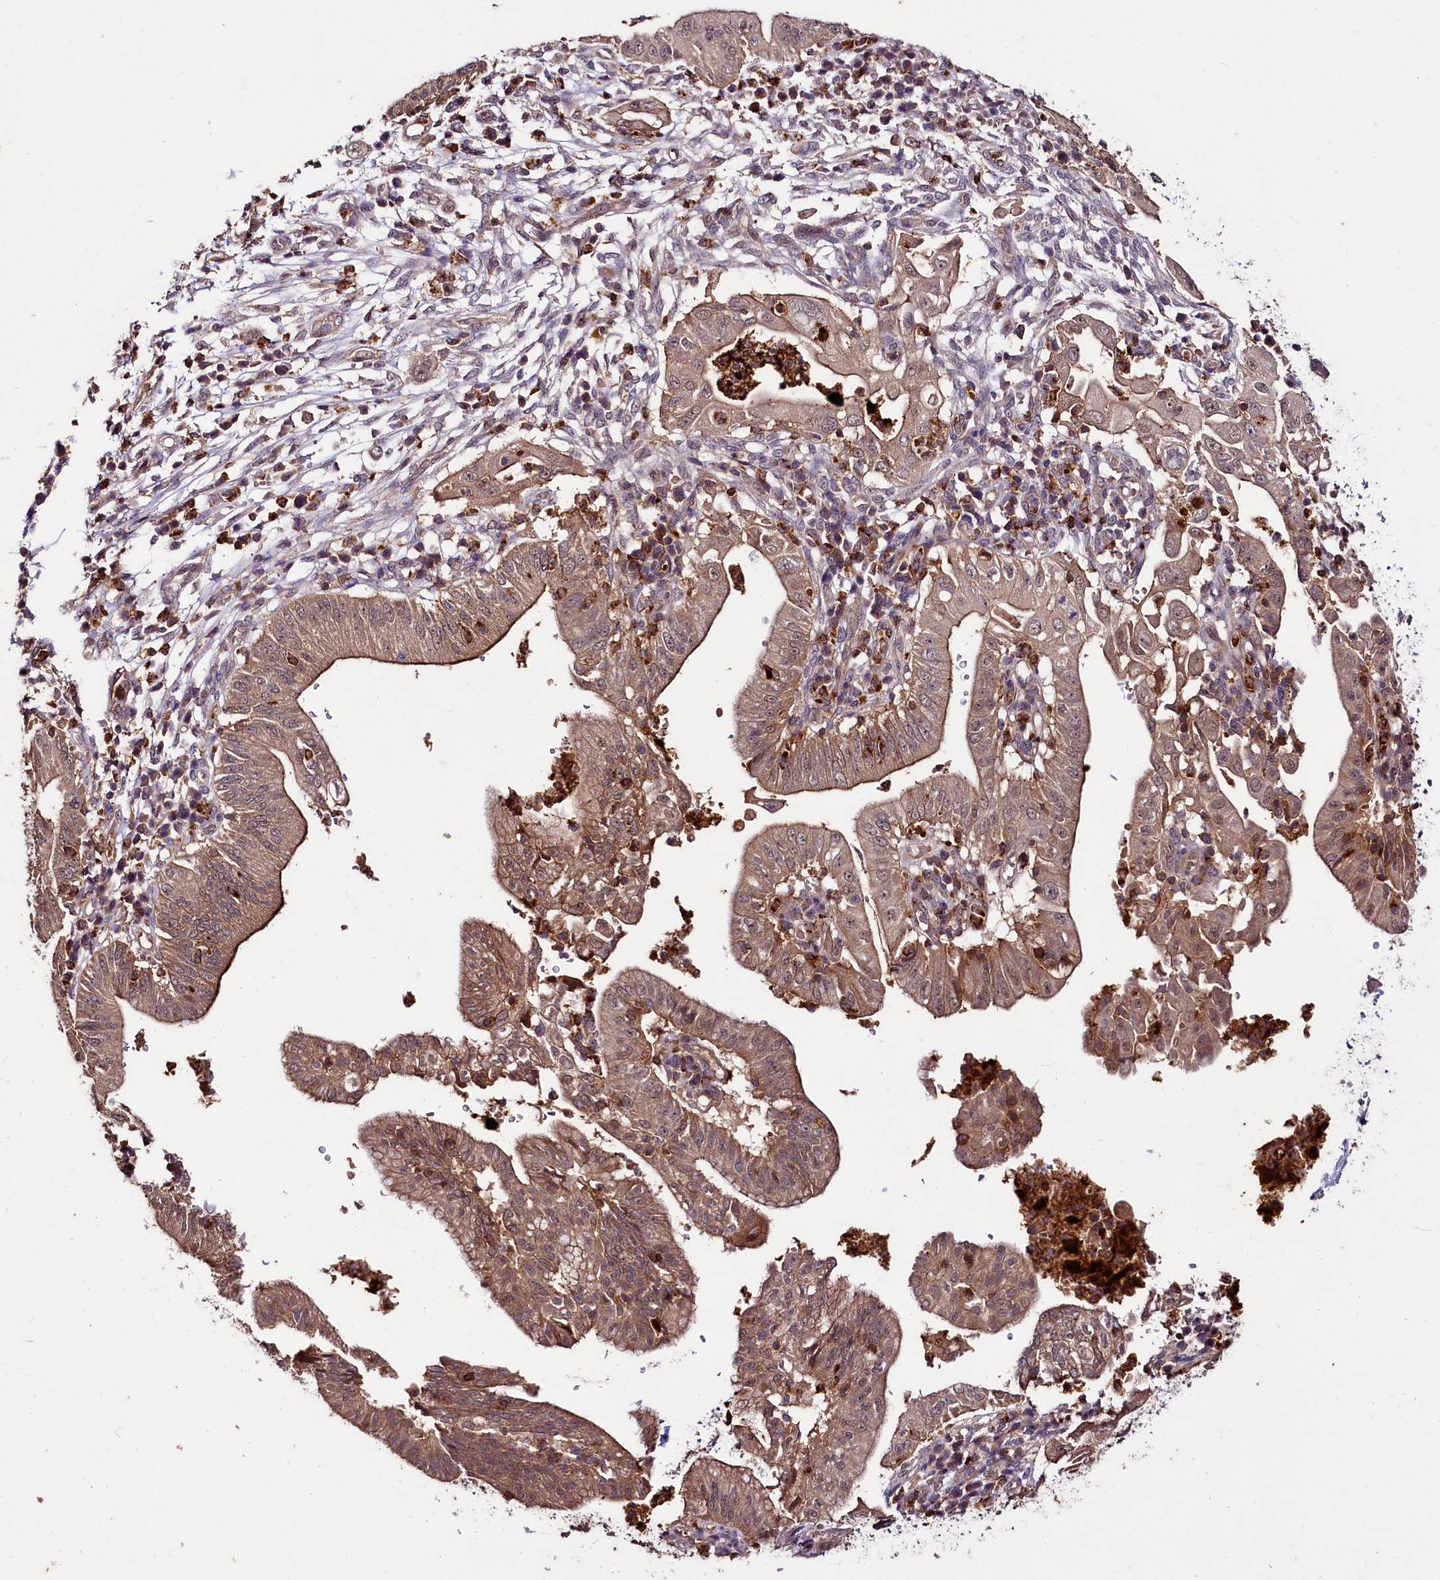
{"staining": {"intensity": "moderate", "quantity": ">75%", "location": "cytoplasmic/membranous"}, "tissue": "pancreatic cancer", "cell_type": "Tumor cells", "image_type": "cancer", "snomed": [{"axis": "morphology", "description": "Adenocarcinoma, NOS"}, {"axis": "topography", "description": "Pancreas"}], "caption": "There is medium levels of moderate cytoplasmic/membranous staining in tumor cells of pancreatic cancer (adenocarcinoma), as demonstrated by immunohistochemical staining (brown color).", "gene": "KLRB1", "patient": {"sex": "male", "age": 68}}